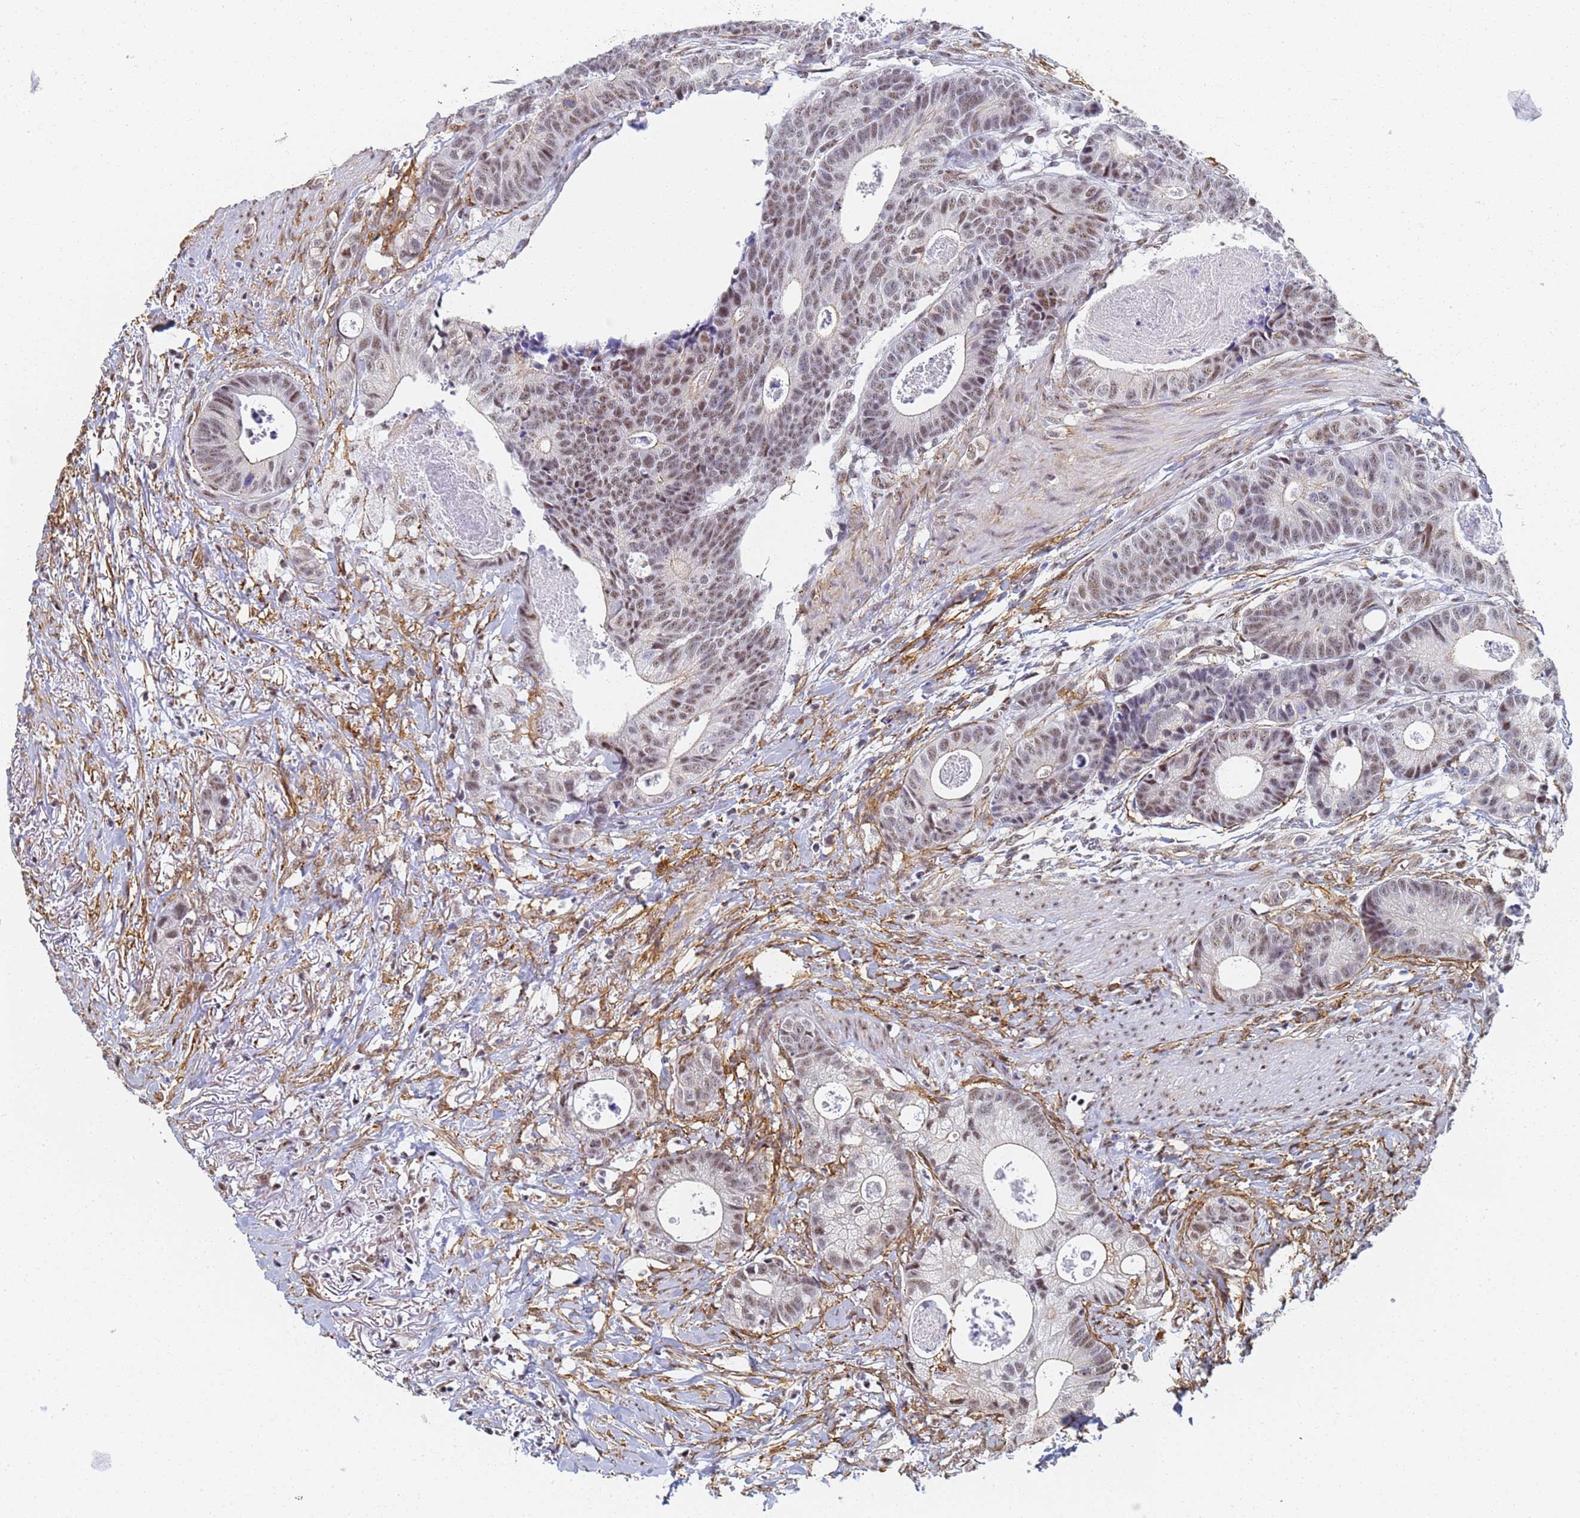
{"staining": {"intensity": "moderate", "quantity": ">75%", "location": "nuclear"}, "tissue": "colorectal cancer", "cell_type": "Tumor cells", "image_type": "cancer", "snomed": [{"axis": "morphology", "description": "Adenocarcinoma, NOS"}, {"axis": "topography", "description": "Colon"}], "caption": "This photomicrograph reveals immunohistochemistry staining of human colorectal cancer (adenocarcinoma), with medium moderate nuclear positivity in approximately >75% of tumor cells.", "gene": "PRRT4", "patient": {"sex": "female", "age": 57}}